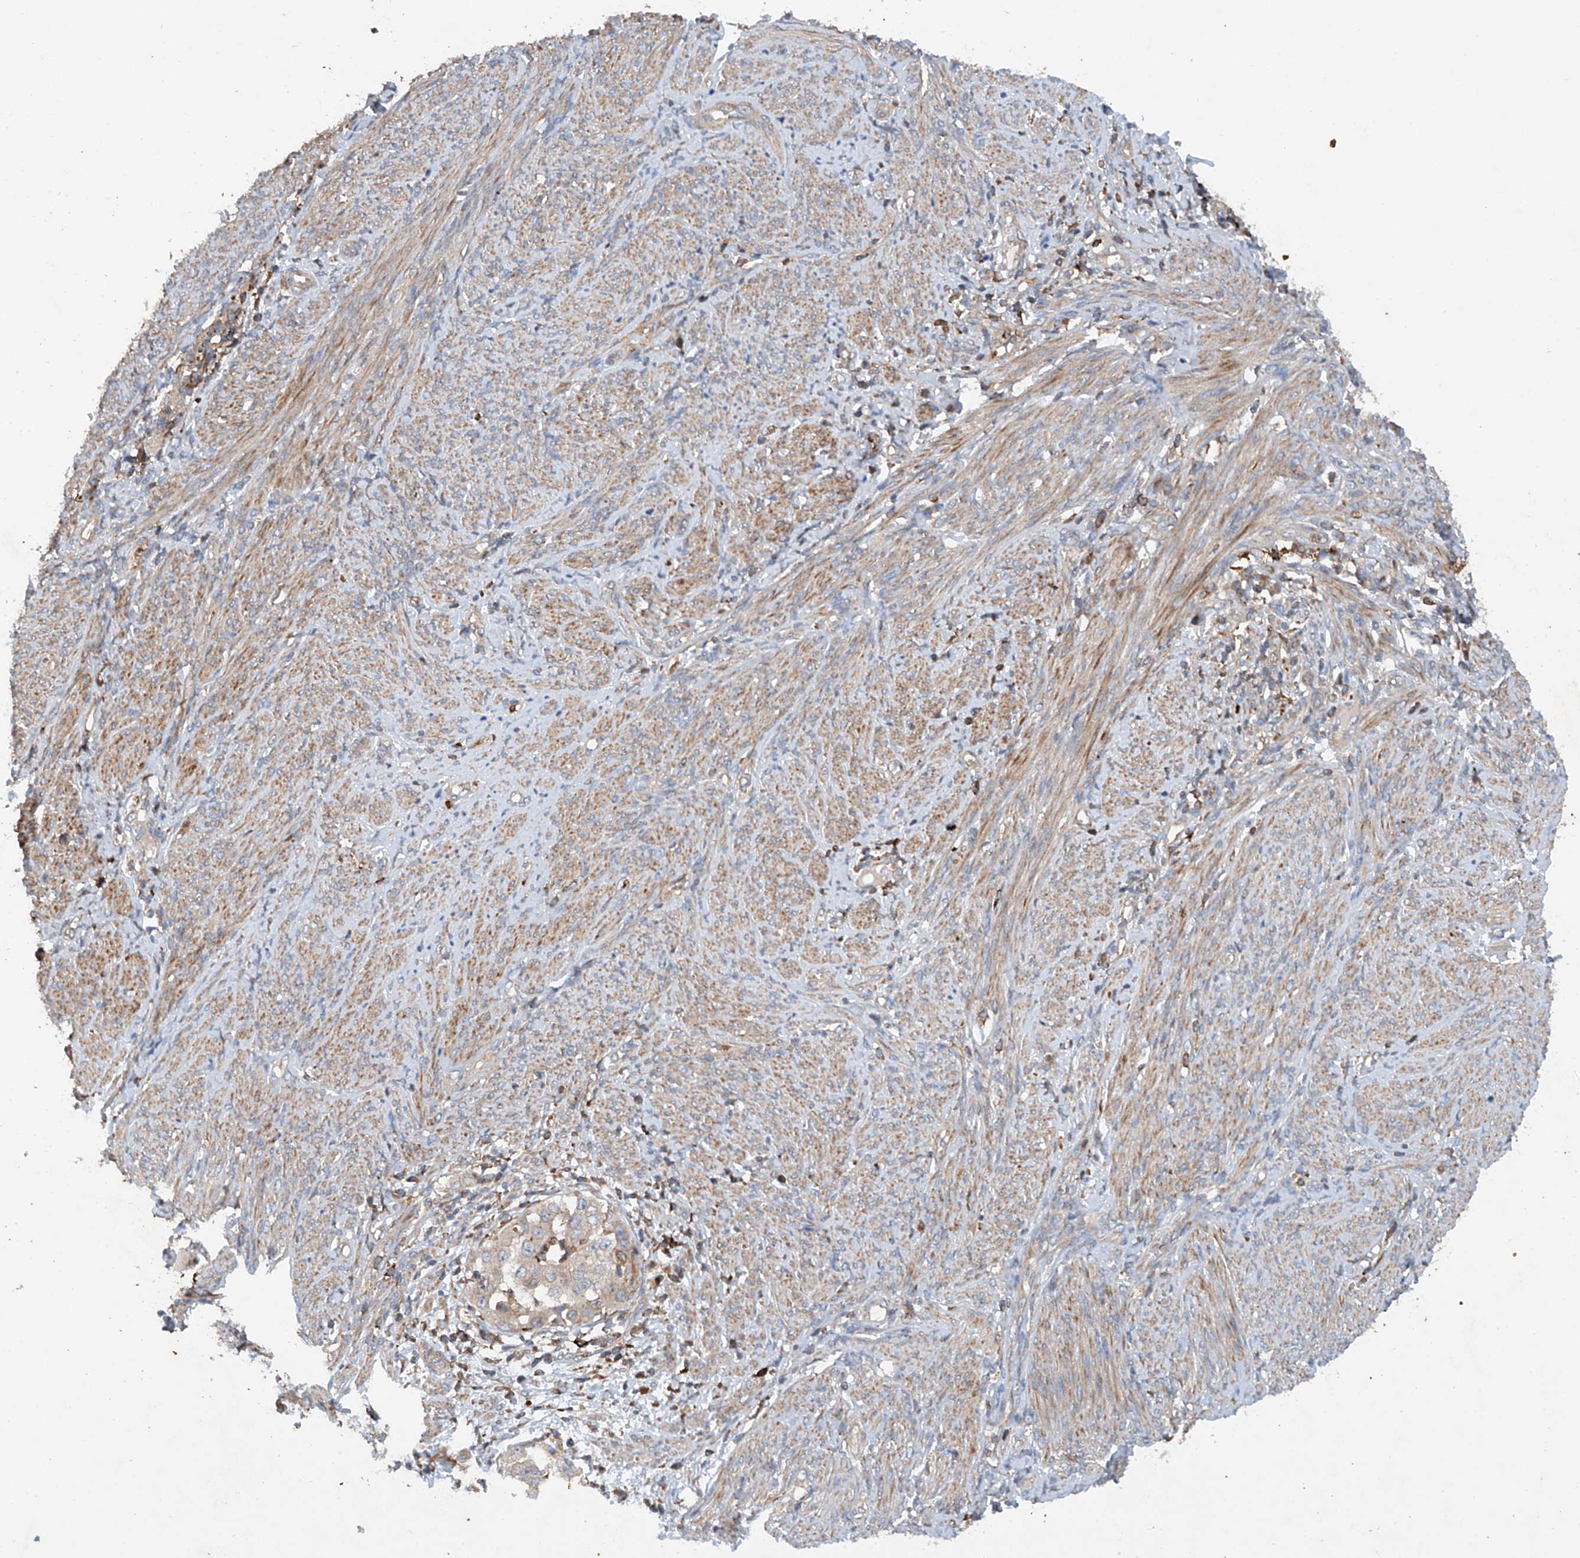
{"staining": {"intensity": "weak", "quantity": "<25%", "location": "cytoplasmic/membranous"}, "tissue": "endometrial cancer", "cell_type": "Tumor cells", "image_type": "cancer", "snomed": [{"axis": "morphology", "description": "Adenocarcinoma, NOS"}, {"axis": "topography", "description": "Endometrium"}], "caption": "The immunohistochemistry (IHC) histopathology image has no significant staining in tumor cells of adenocarcinoma (endometrial) tissue. Brightfield microscopy of IHC stained with DAB (3,3'-diaminobenzidine) (brown) and hematoxylin (blue), captured at high magnification.", "gene": "CEP85L", "patient": {"sex": "female", "age": 85}}